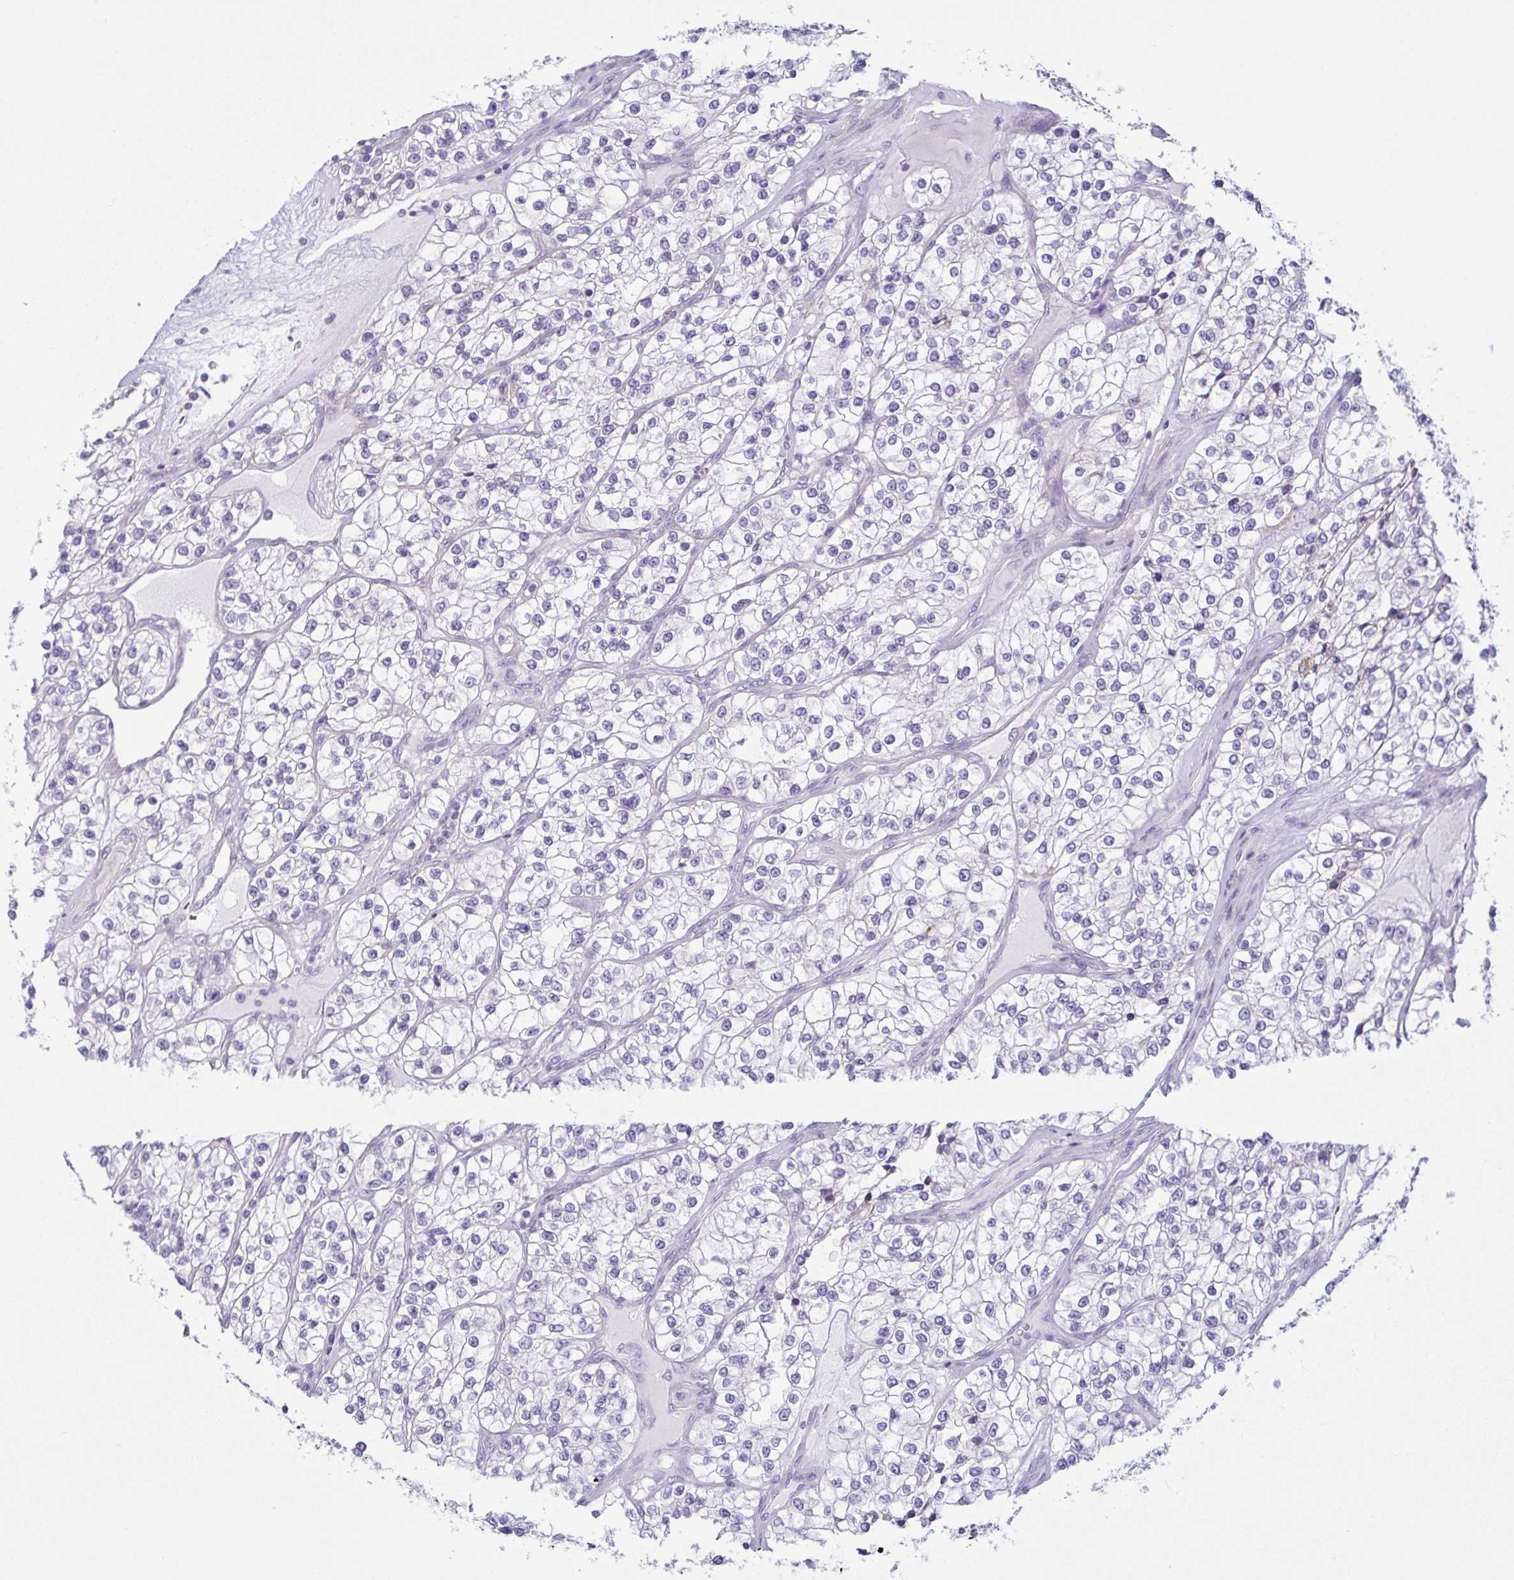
{"staining": {"intensity": "negative", "quantity": "none", "location": "none"}, "tissue": "renal cancer", "cell_type": "Tumor cells", "image_type": "cancer", "snomed": [{"axis": "morphology", "description": "Adenocarcinoma, NOS"}, {"axis": "topography", "description": "Kidney"}], "caption": "This is a histopathology image of immunohistochemistry staining of renal adenocarcinoma, which shows no positivity in tumor cells. Nuclei are stained in blue.", "gene": "TNNI2", "patient": {"sex": "female", "age": 57}}